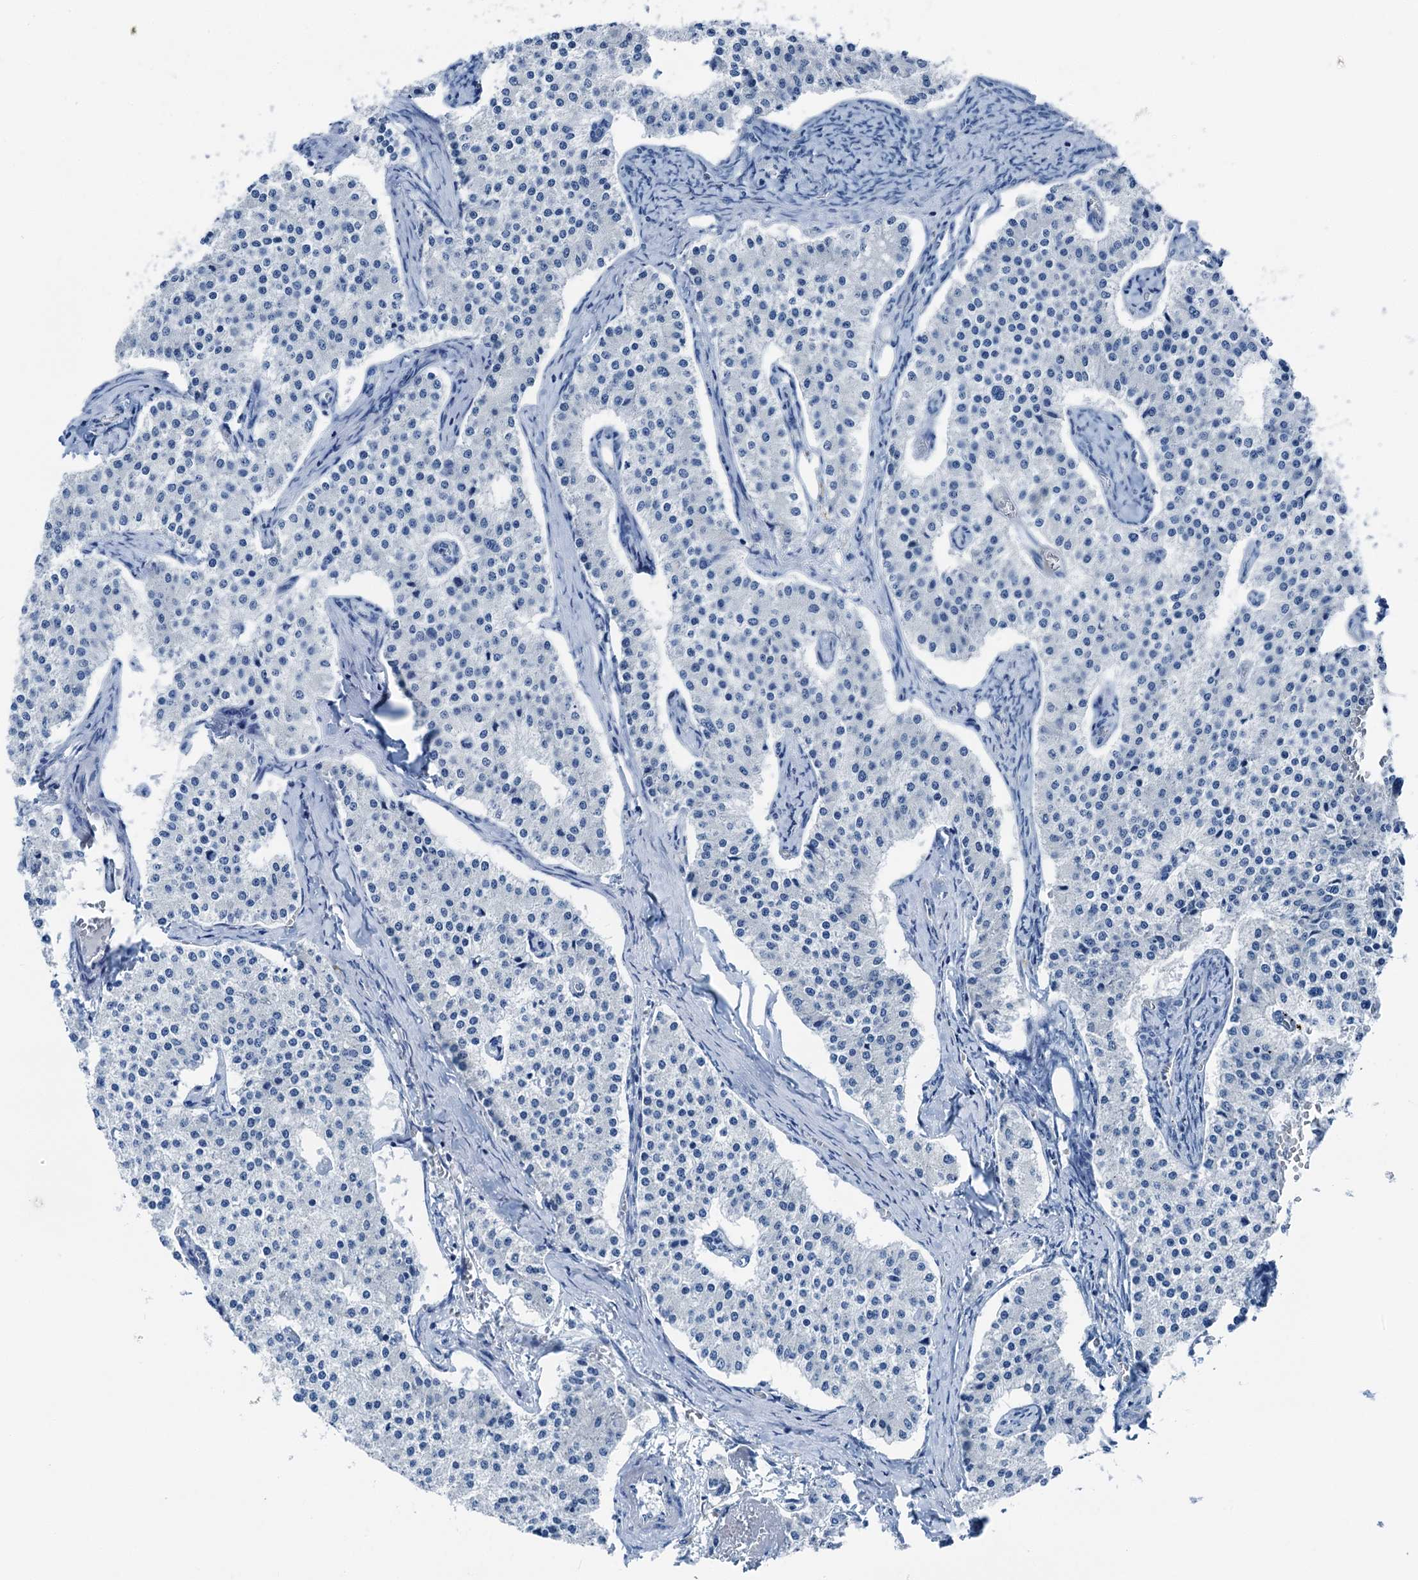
{"staining": {"intensity": "negative", "quantity": "none", "location": "none"}, "tissue": "carcinoid", "cell_type": "Tumor cells", "image_type": "cancer", "snomed": [{"axis": "morphology", "description": "Carcinoid, malignant, NOS"}, {"axis": "topography", "description": "Colon"}], "caption": "DAB immunohistochemical staining of carcinoid exhibits no significant positivity in tumor cells.", "gene": "CBLN3", "patient": {"sex": "female", "age": 52}}